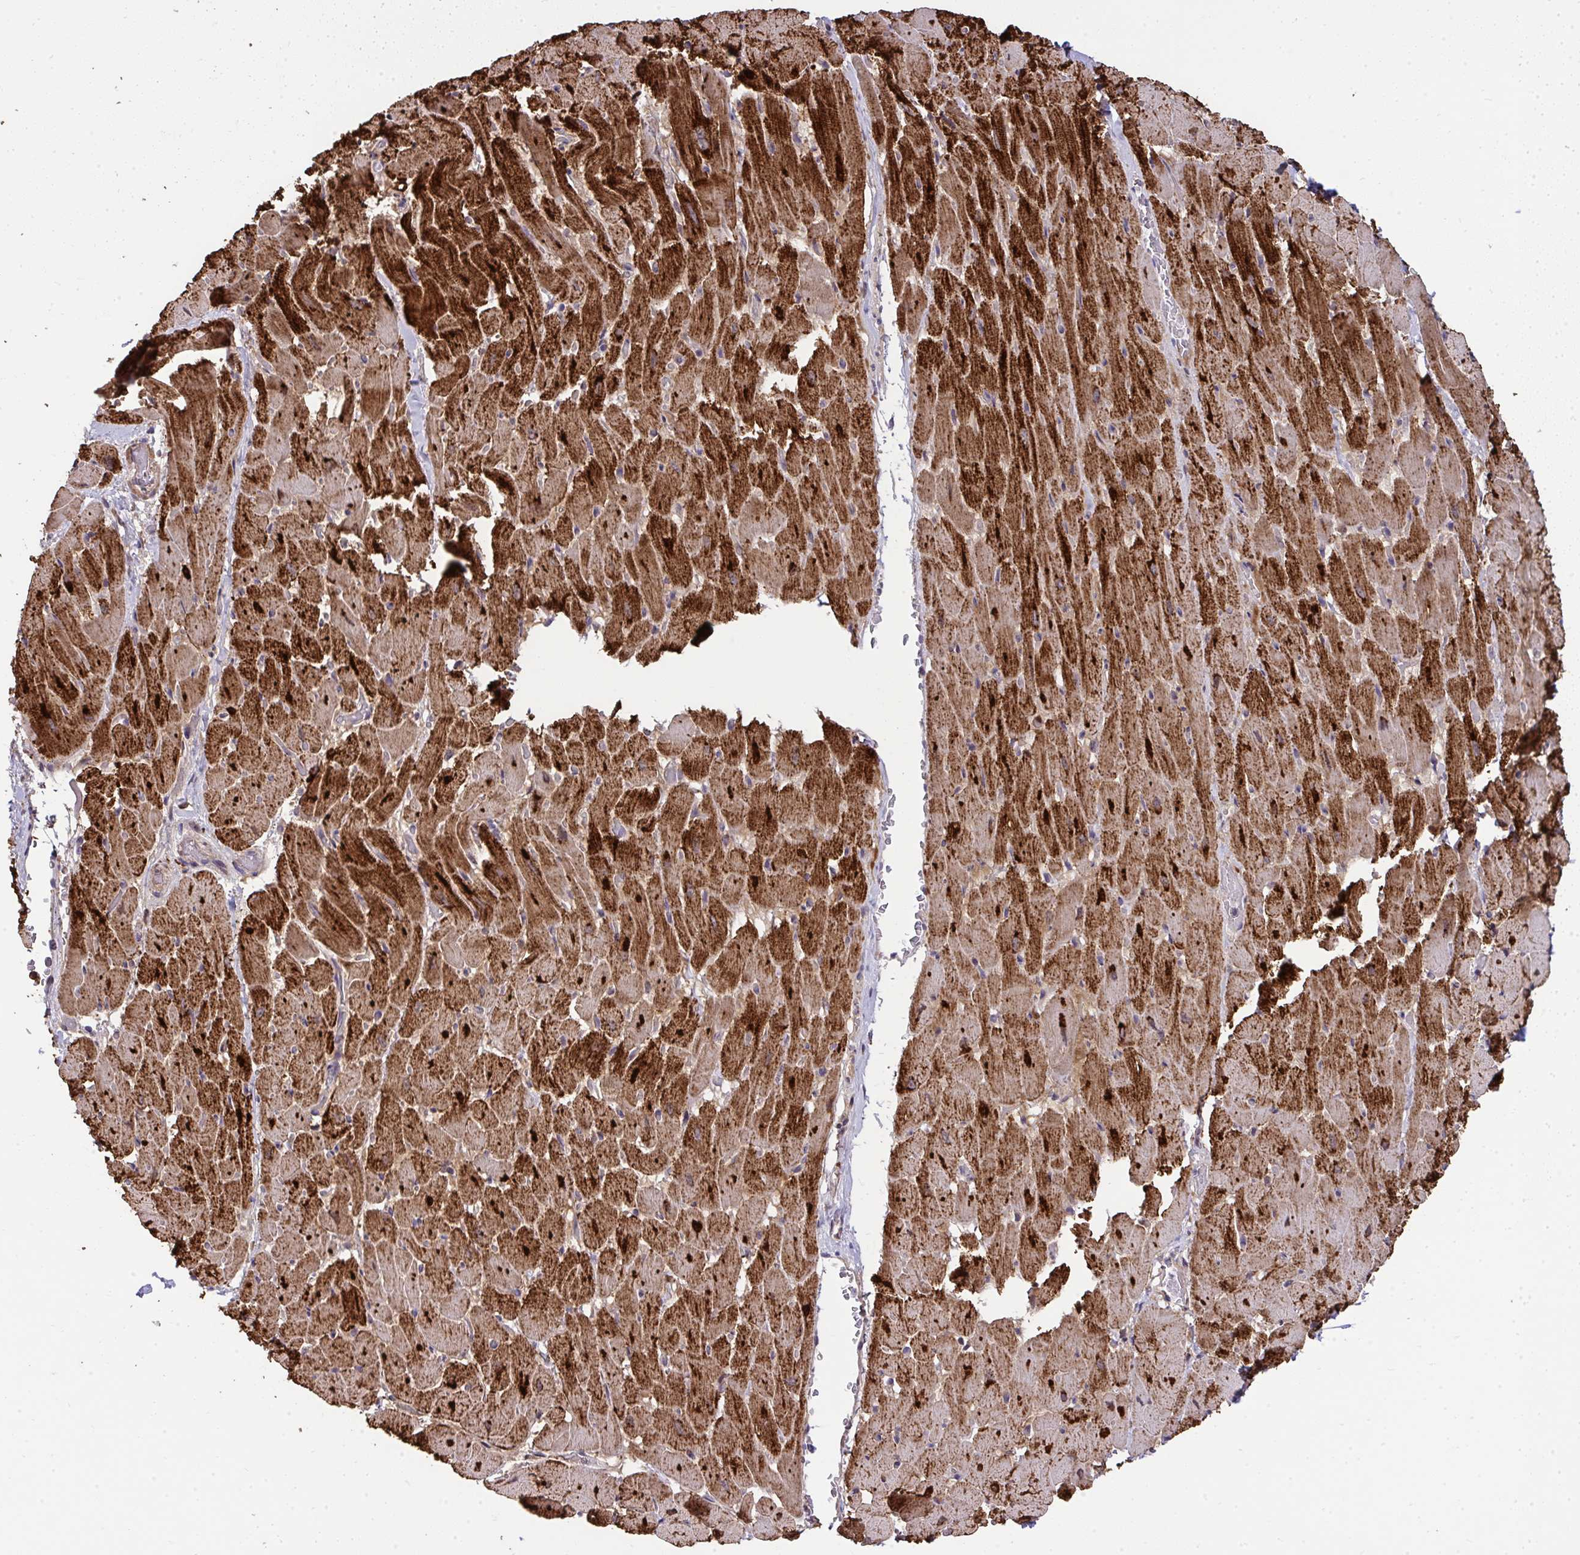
{"staining": {"intensity": "strong", "quantity": ">75%", "location": "cytoplasmic/membranous"}, "tissue": "heart muscle", "cell_type": "Cardiomyocytes", "image_type": "normal", "snomed": [{"axis": "morphology", "description": "Normal tissue, NOS"}, {"axis": "topography", "description": "Heart"}], "caption": "Strong cytoplasmic/membranous expression for a protein is present in approximately >75% of cardiomyocytes of normal heart muscle using immunohistochemistry (IHC).", "gene": "RDH14", "patient": {"sex": "male", "age": 37}}